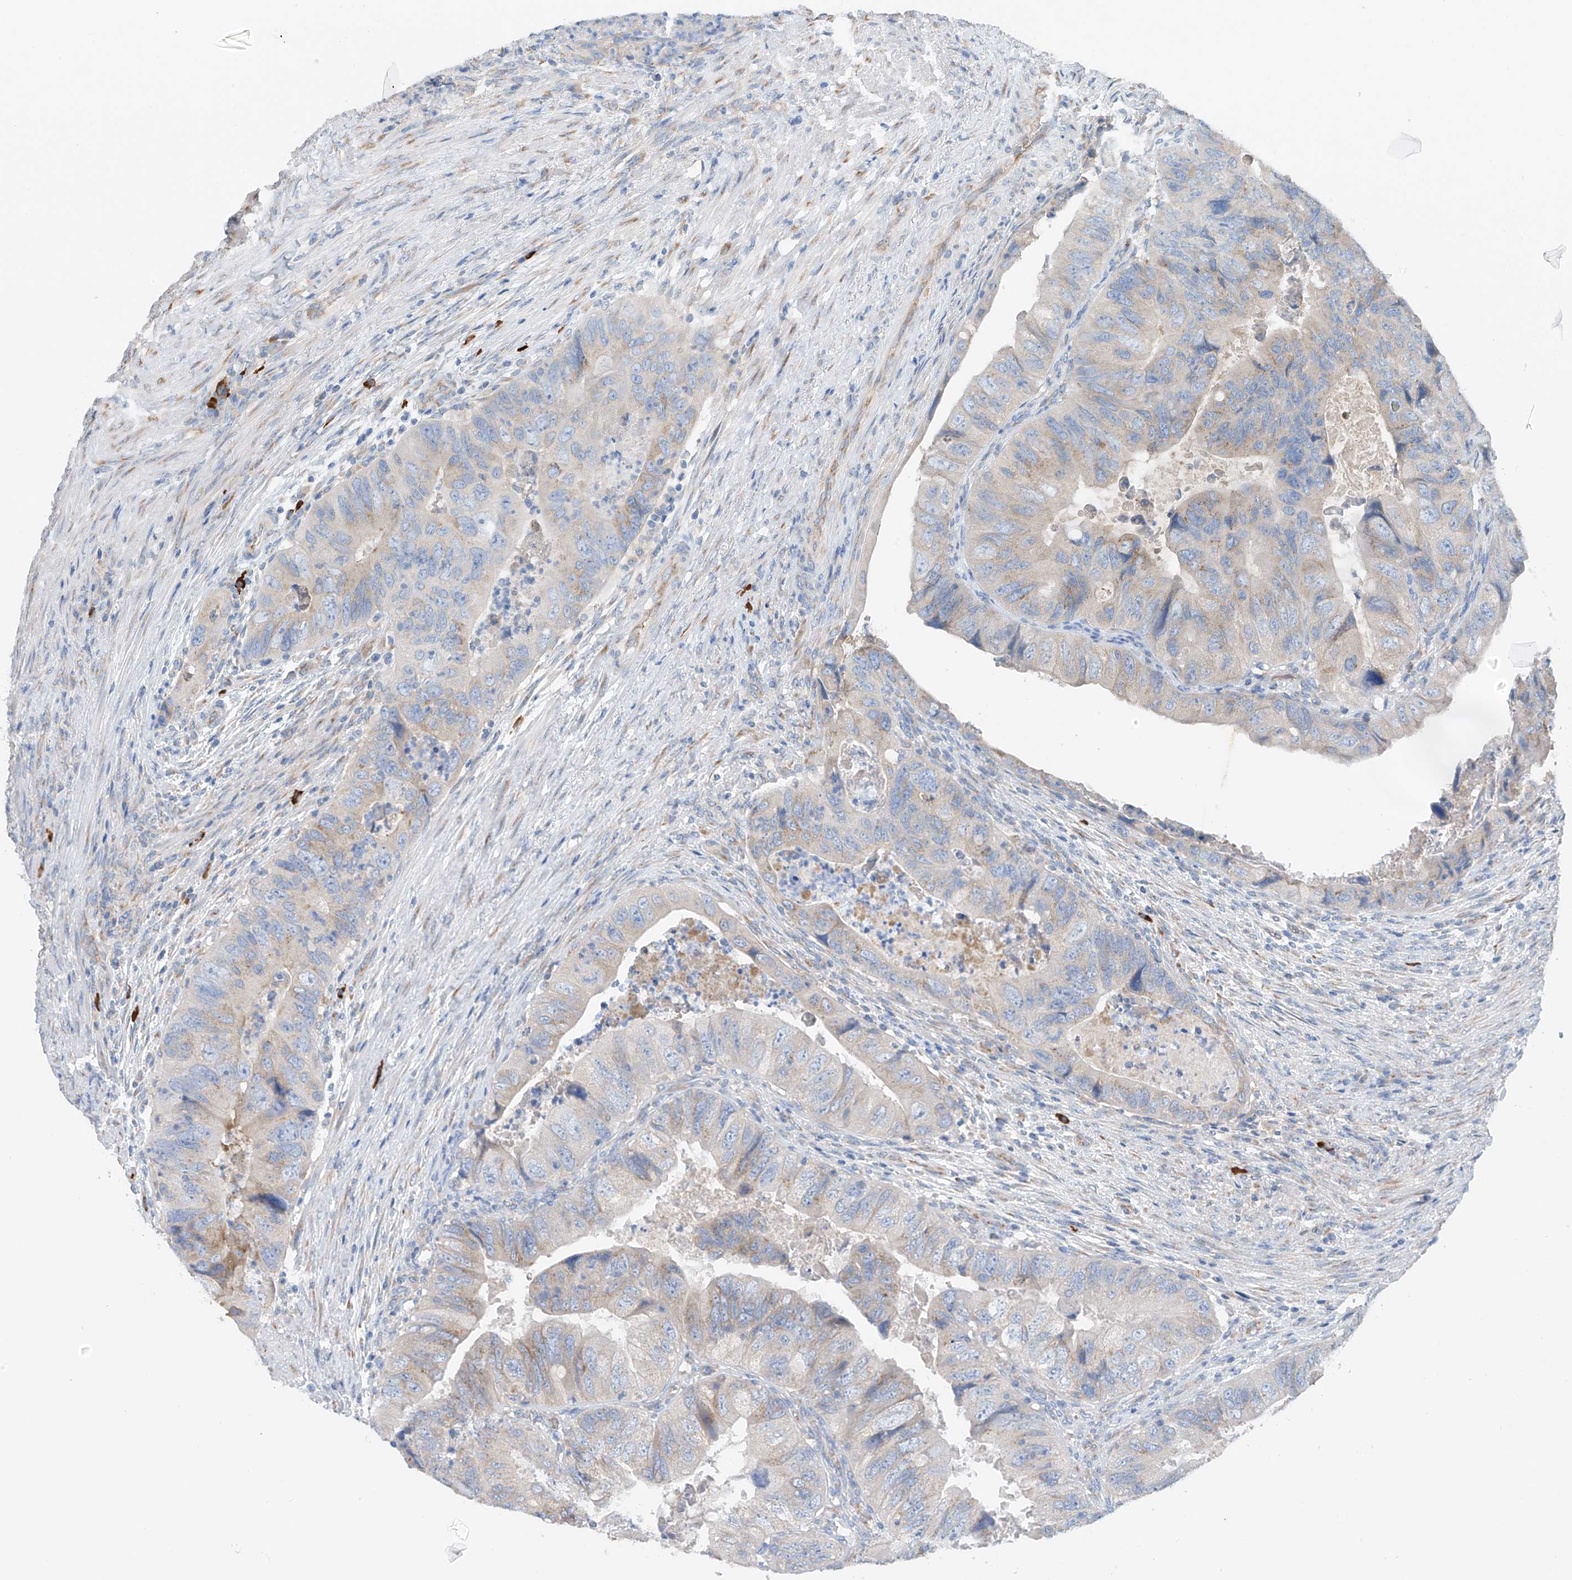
{"staining": {"intensity": "weak", "quantity": "<25%", "location": "cytoplasmic/membranous"}, "tissue": "colorectal cancer", "cell_type": "Tumor cells", "image_type": "cancer", "snomed": [{"axis": "morphology", "description": "Adenocarcinoma, NOS"}, {"axis": "topography", "description": "Rectum"}], "caption": "DAB immunohistochemical staining of human adenocarcinoma (colorectal) demonstrates no significant staining in tumor cells.", "gene": "SLC5A11", "patient": {"sex": "male", "age": 63}}